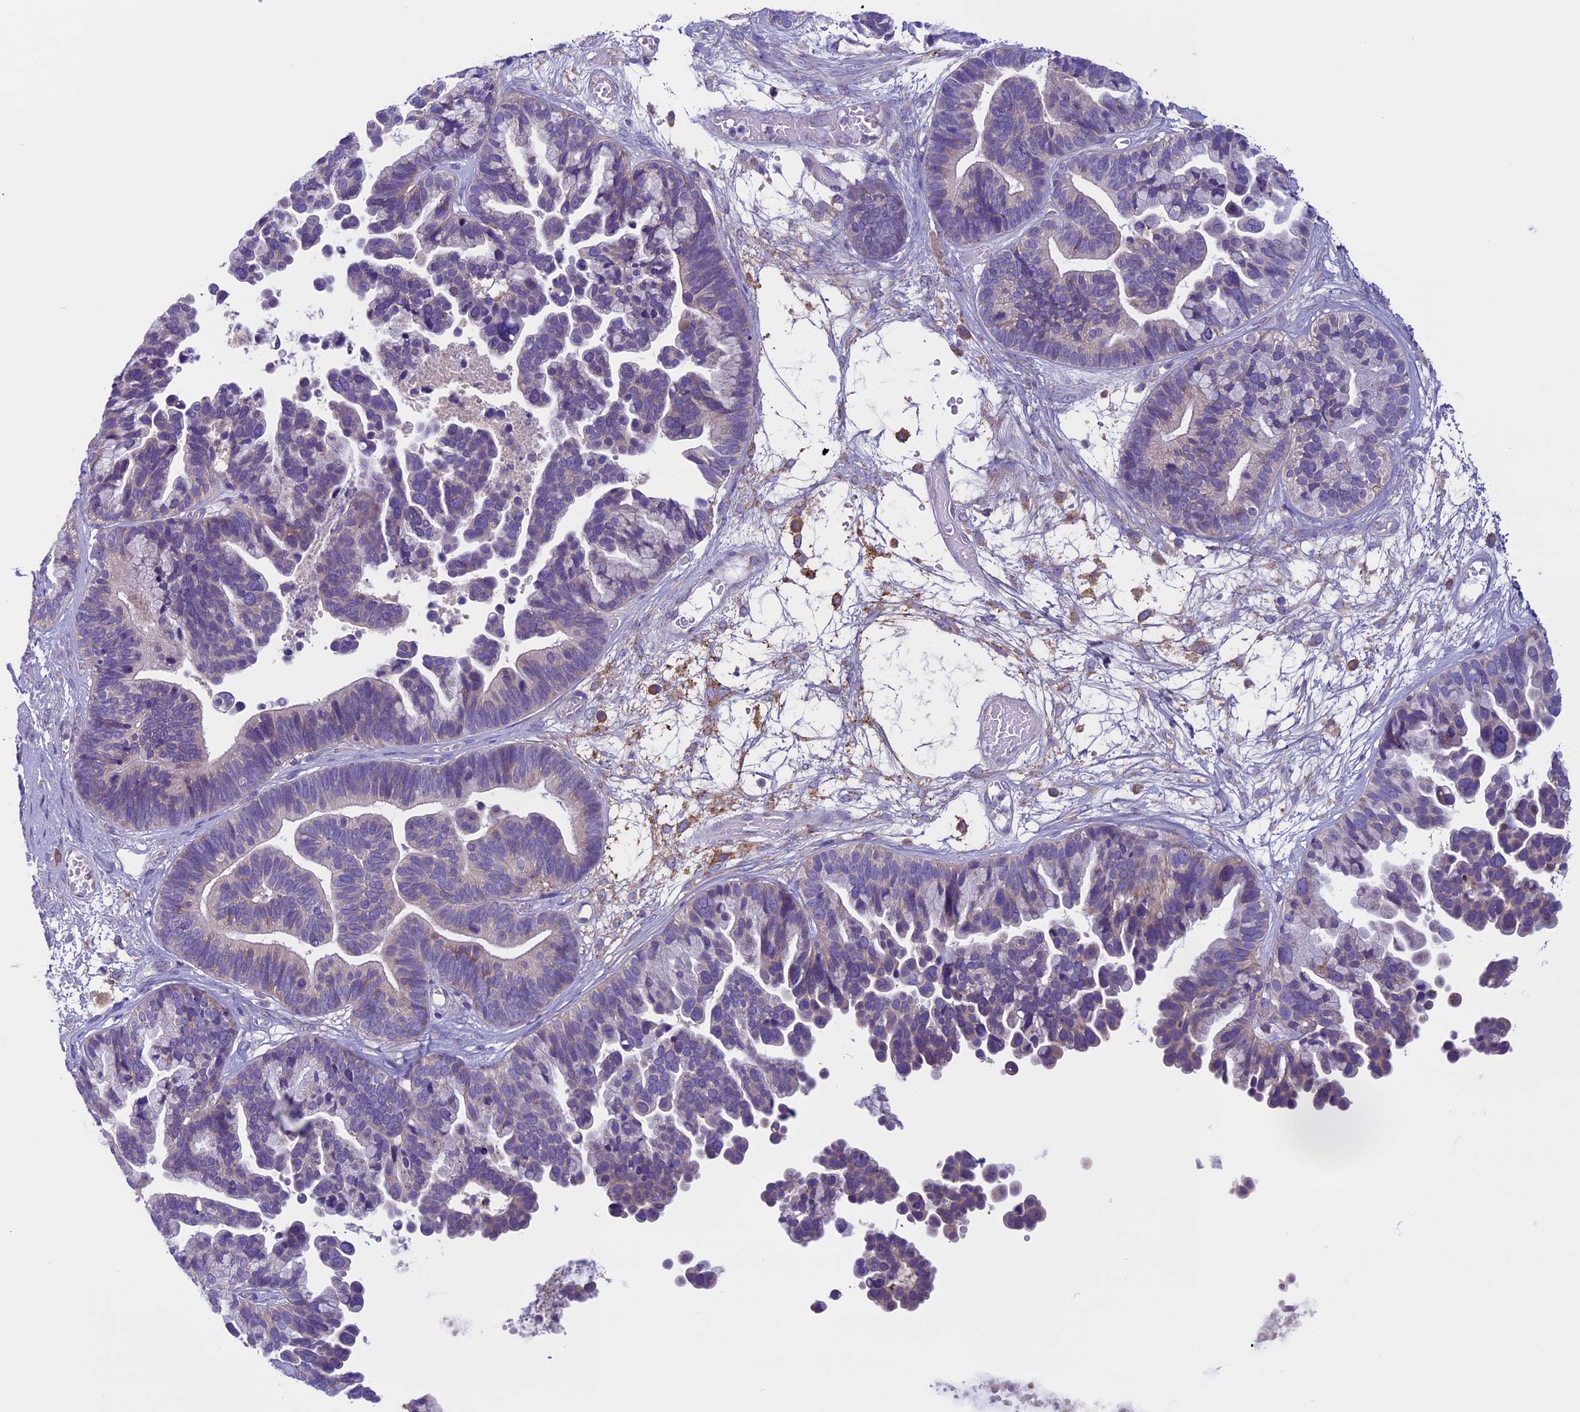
{"staining": {"intensity": "negative", "quantity": "none", "location": "none"}, "tissue": "ovarian cancer", "cell_type": "Tumor cells", "image_type": "cancer", "snomed": [{"axis": "morphology", "description": "Cystadenocarcinoma, serous, NOS"}, {"axis": "topography", "description": "Ovary"}], "caption": "There is no significant expression in tumor cells of ovarian serous cystadenocarcinoma.", "gene": "DCTN5", "patient": {"sex": "female", "age": 56}}